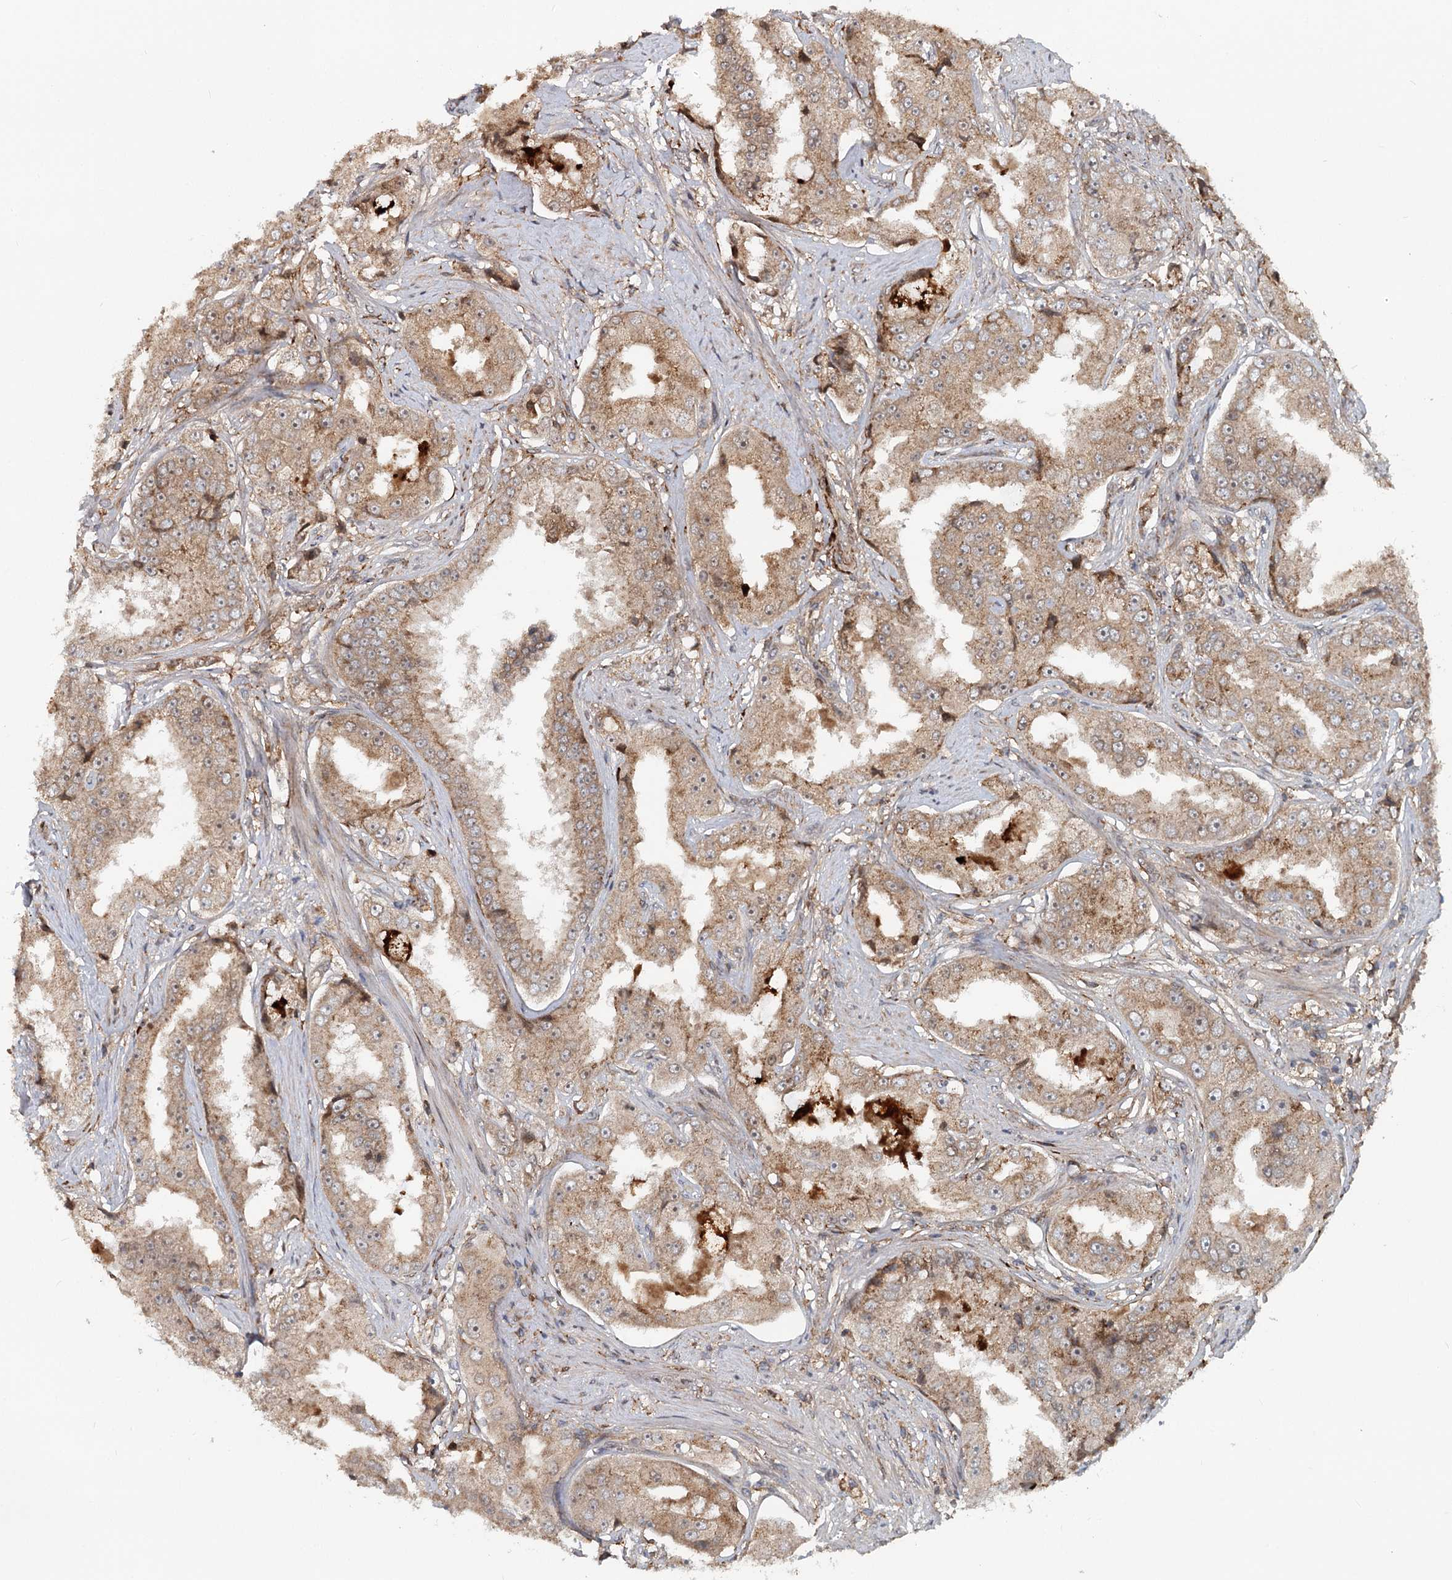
{"staining": {"intensity": "moderate", "quantity": ">75%", "location": "cytoplasmic/membranous"}, "tissue": "prostate cancer", "cell_type": "Tumor cells", "image_type": "cancer", "snomed": [{"axis": "morphology", "description": "Adenocarcinoma, High grade"}, {"axis": "topography", "description": "Prostate"}], "caption": "Tumor cells demonstrate medium levels of moderate cytoplasmic/membranous staining in approximately >75% of cells in high-grade adenocarcinoma (prostate).", "gene": "RNF111", "patient": {"sex": "male", "age": 73}}